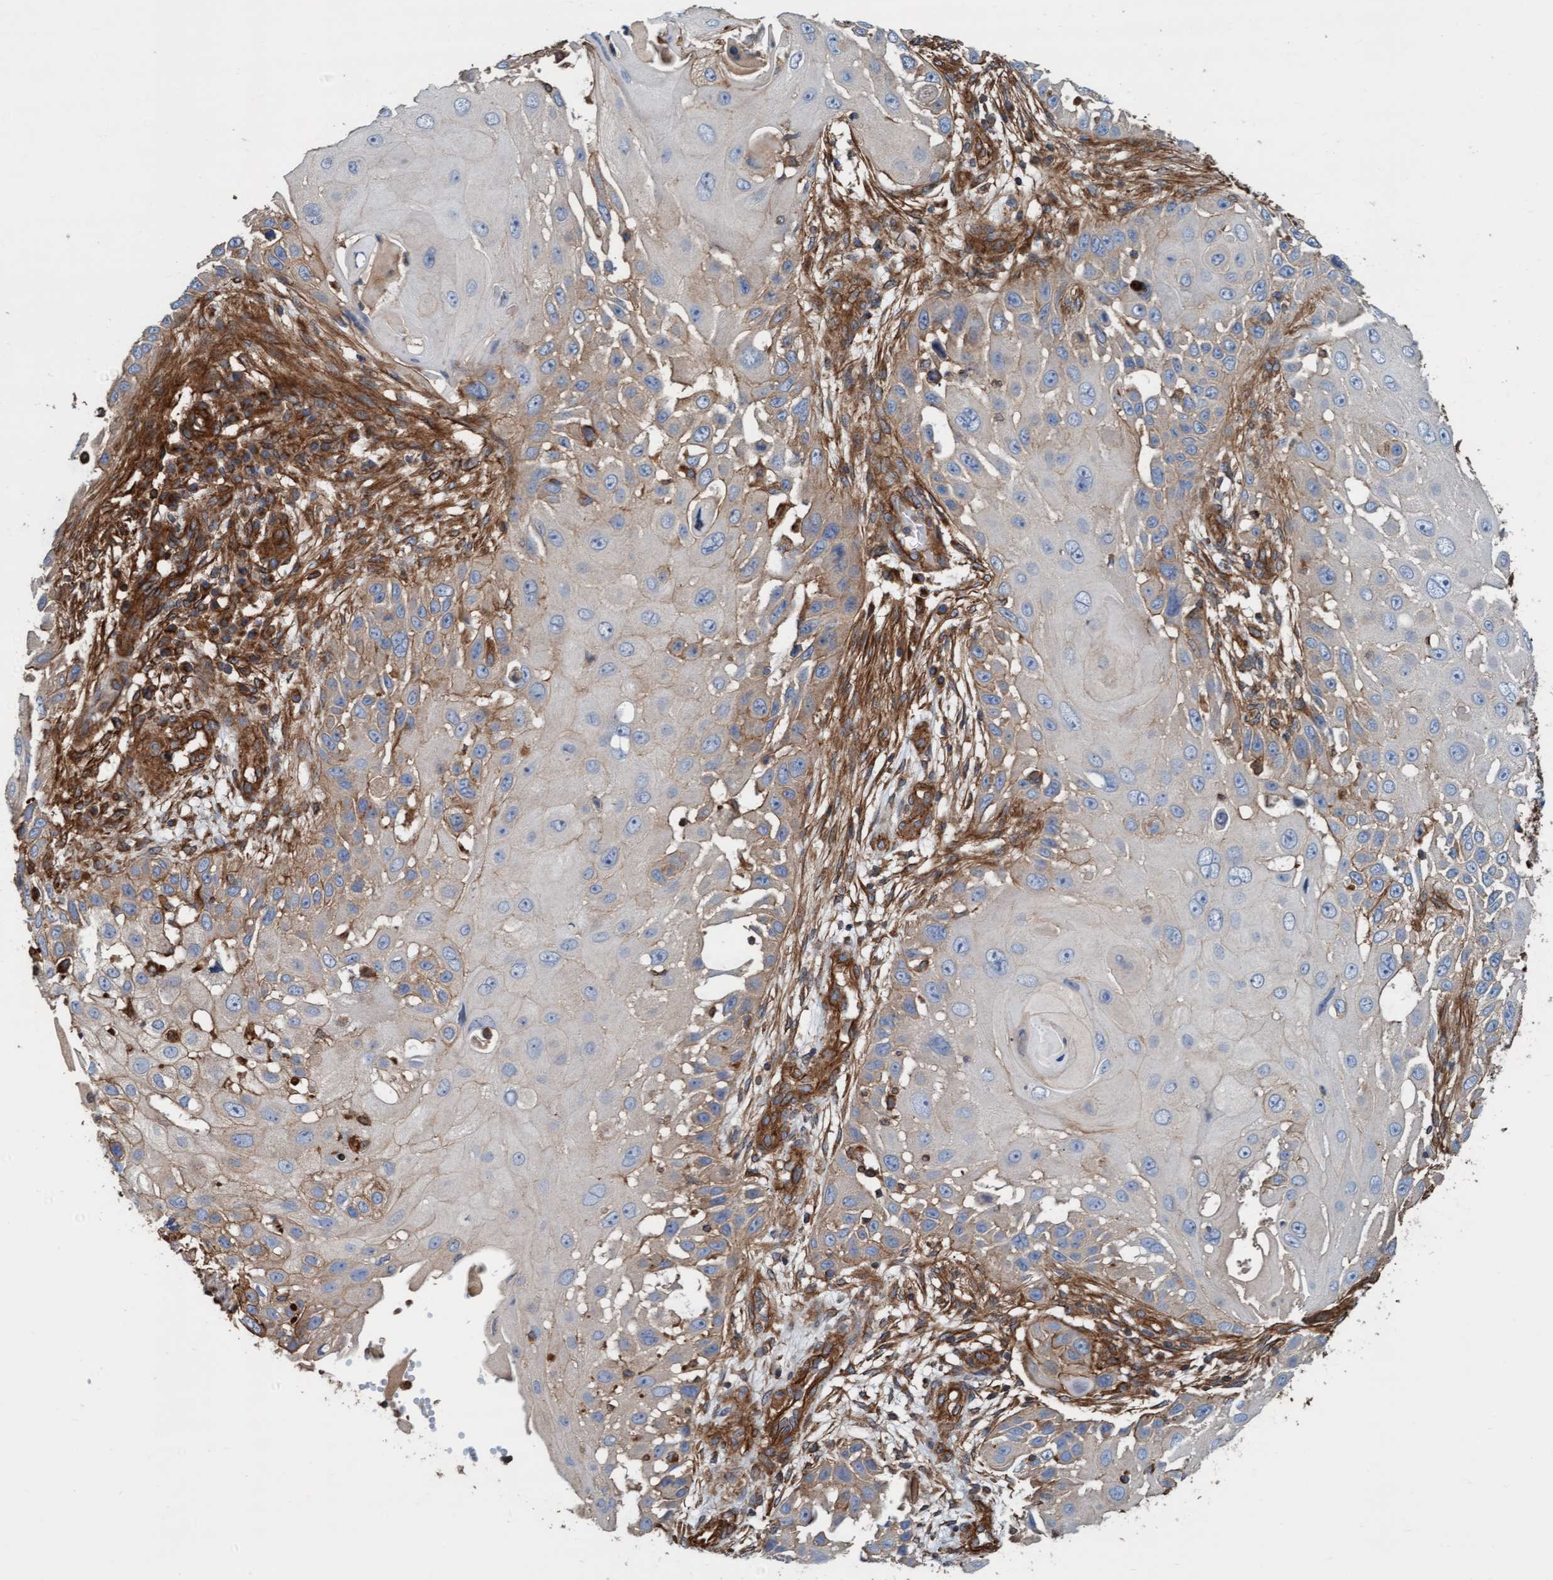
{"staining": {"intensity": "weak", "quantity": "<25%", "location": "cytoplasmic/membranous"}, "tissue": "skin cancer", "cell_type": "Tumor cells", "image_type": "cancer", "snomed": [{"axis": "morphology", "description": "Squamous cell carcinoma, NOS"}, {"axis": "topography", "description": "Skin"}], "caption": "A high-resolution photomicrograph shows IHC staining of skin squamous cell carcinoma, which demonstrates no significant expression in tumor cells.", "gene": "STXBP4", "patient": {"sex": "female", "age": 44}}